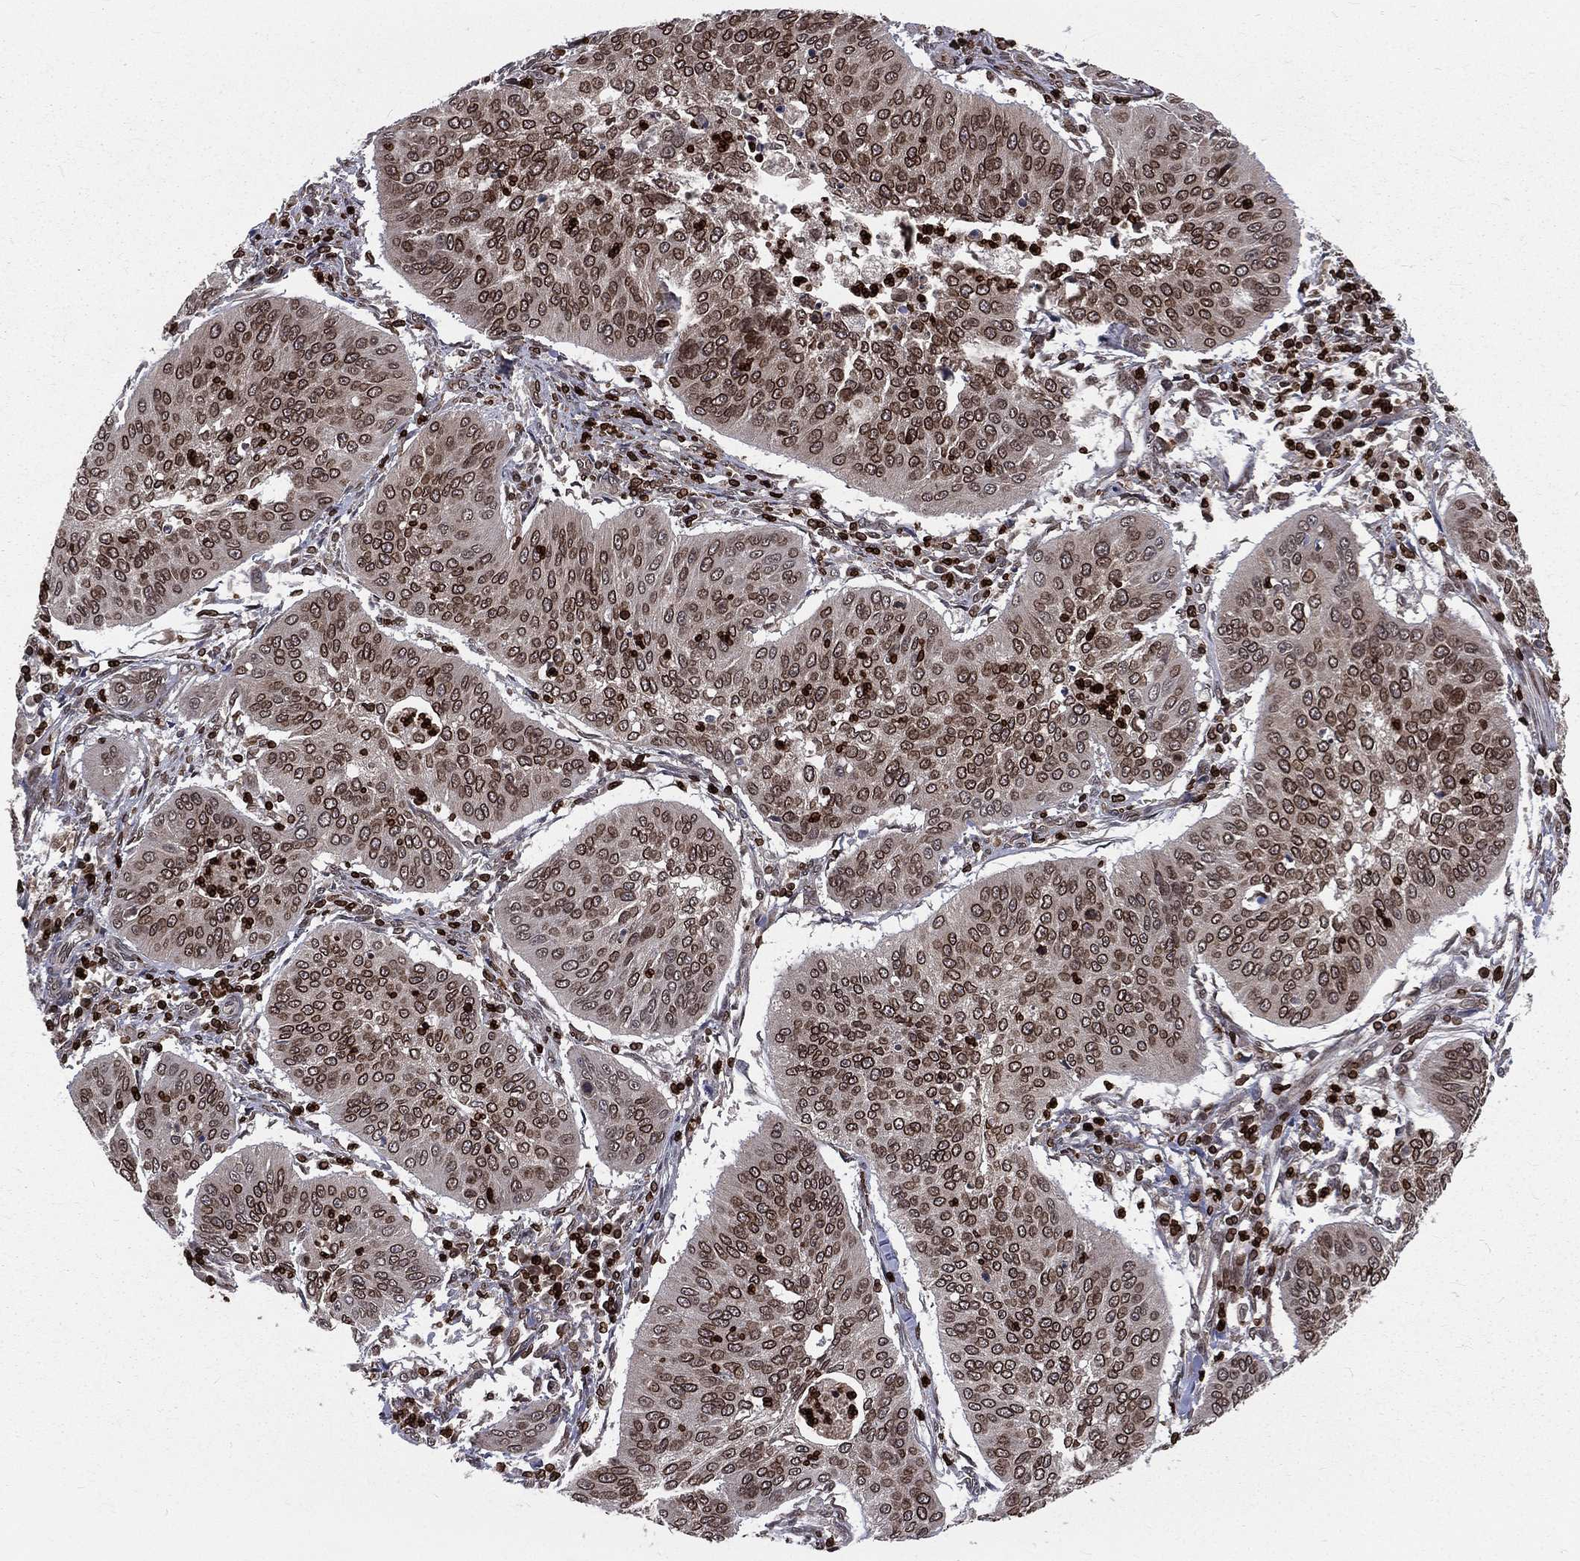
{"staining": {"intensity": "strong", "quantity": "25%-75%", "location": "cytoplasmic/membranous,nuclear"}, "tissue": "cervical cancer", "cell_type": "Tumor cells", "image_type": "cancer", "snomed": [{"axis": "morphology", "description": "Normal tissue, NOS"}, {"axis": "morphology", "description": "Squamous cell carcinoma, NOS"}, {"axis": "topography", "description": "Cervix"}], "caption": "Immunohistochemistry (IHC) micrograph of neoplastic tissue: human cervical cancer (squamous cell carcinoma) stained using immunohistochemistry (IHC) demonstrates high levels of strong protein expression localized specifically in the cytoplasmic/membranous and nuclear of tumor cells, appearing as a cytoplasmic/membranous and nuclear brown color.", "gene": "LBR", "patient": {"sex": "female", "age": 39}}